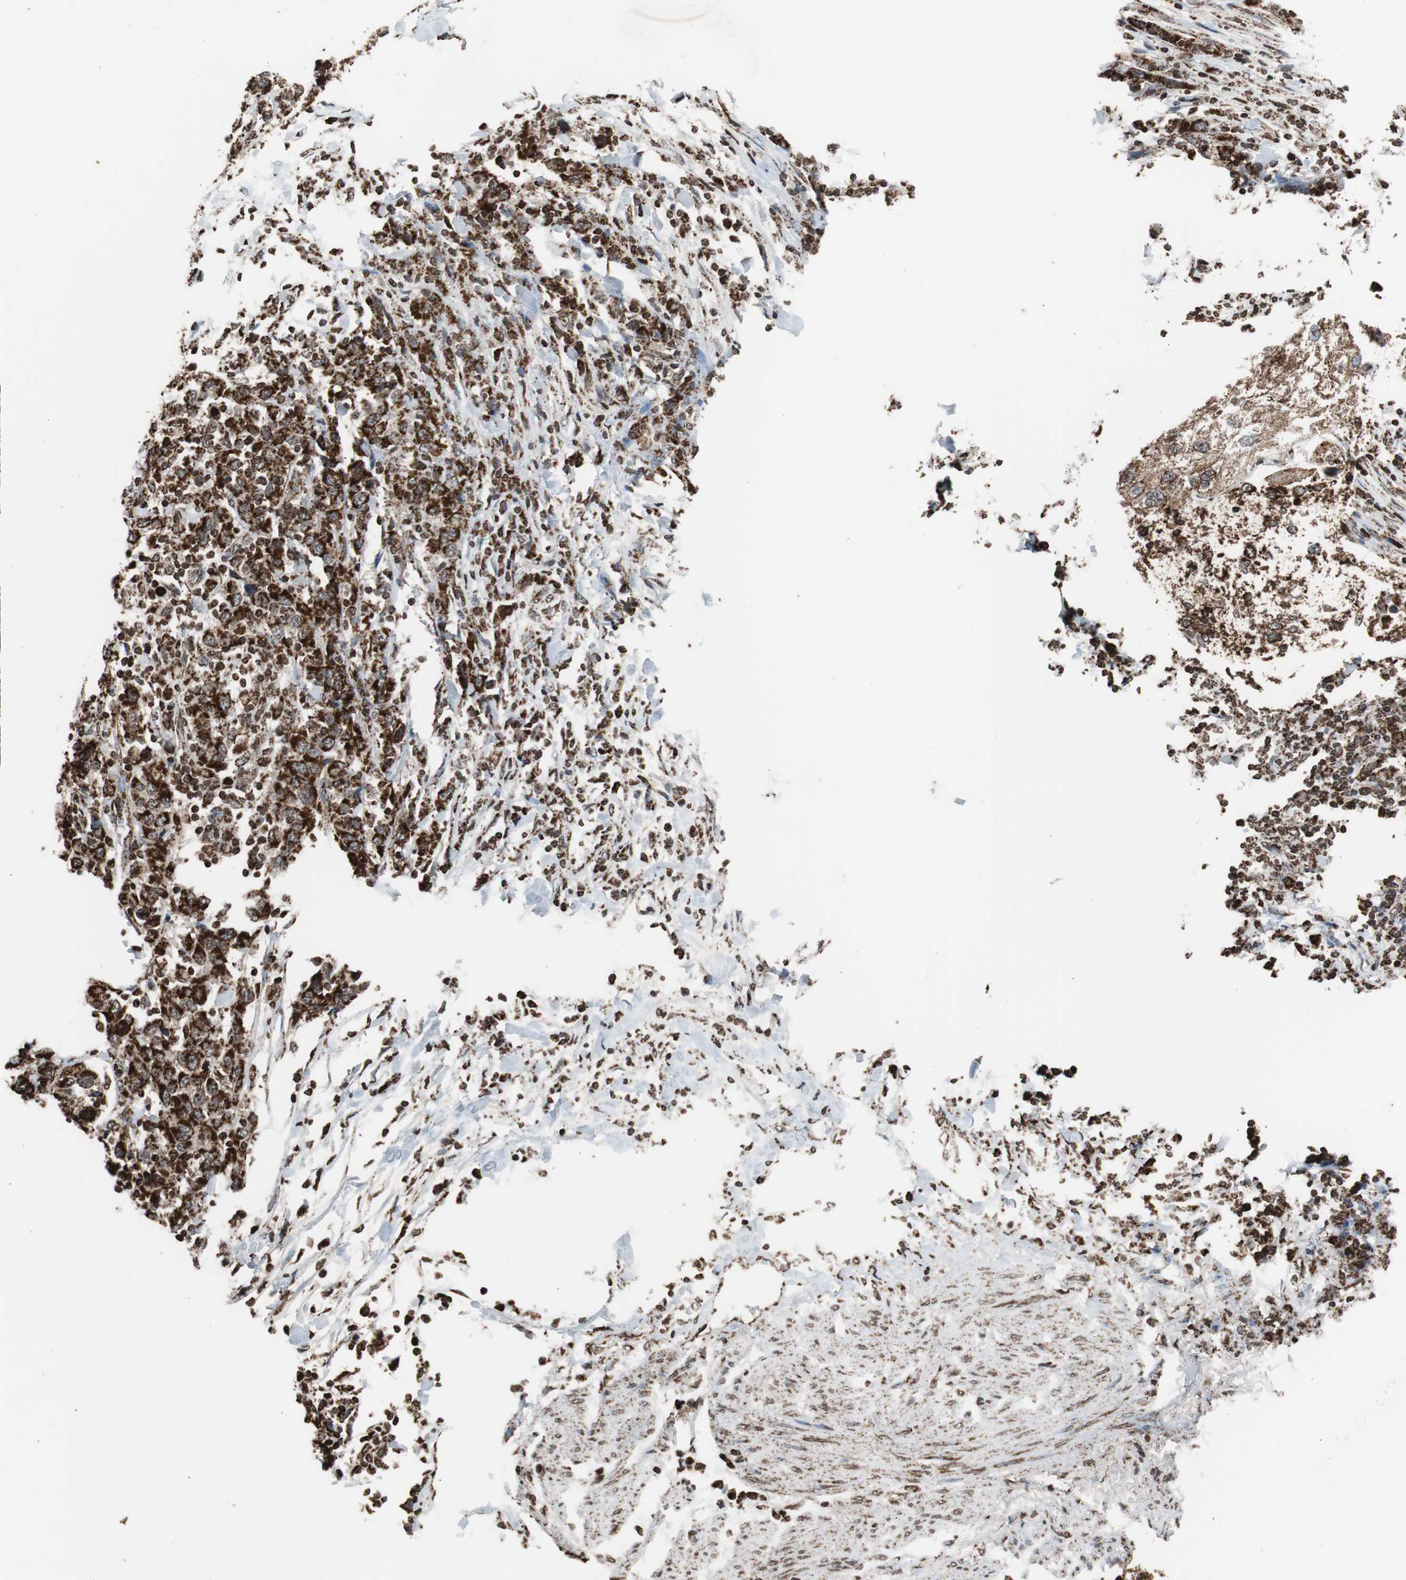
{"staining": {"intensity": "strong", "quantity": ">75%", "location": "cytoplasmic/membranous"}, "tissue": "urothelial cancer", "cell_type": "Tumor cells", "image_type": "cancer", "snomed": [{"axis": "morphology", "description": "Urothelial carcinoma, High grade"}, {"axis": "topography", "description": "Urinary bladder"}], "caption": "IHC (DAB (3,3'-diaminobenzidine)) staining of human high-grade urothelial carcinoma demonstrates strong cytoplasmic/membranous protein expression in approximately >75% of tumor cells. (brown staining indicates protein expression, while blue staining denotes nuclei).", "gene": "HSPA9", "patient": {"sex": "male", "age": 61}}